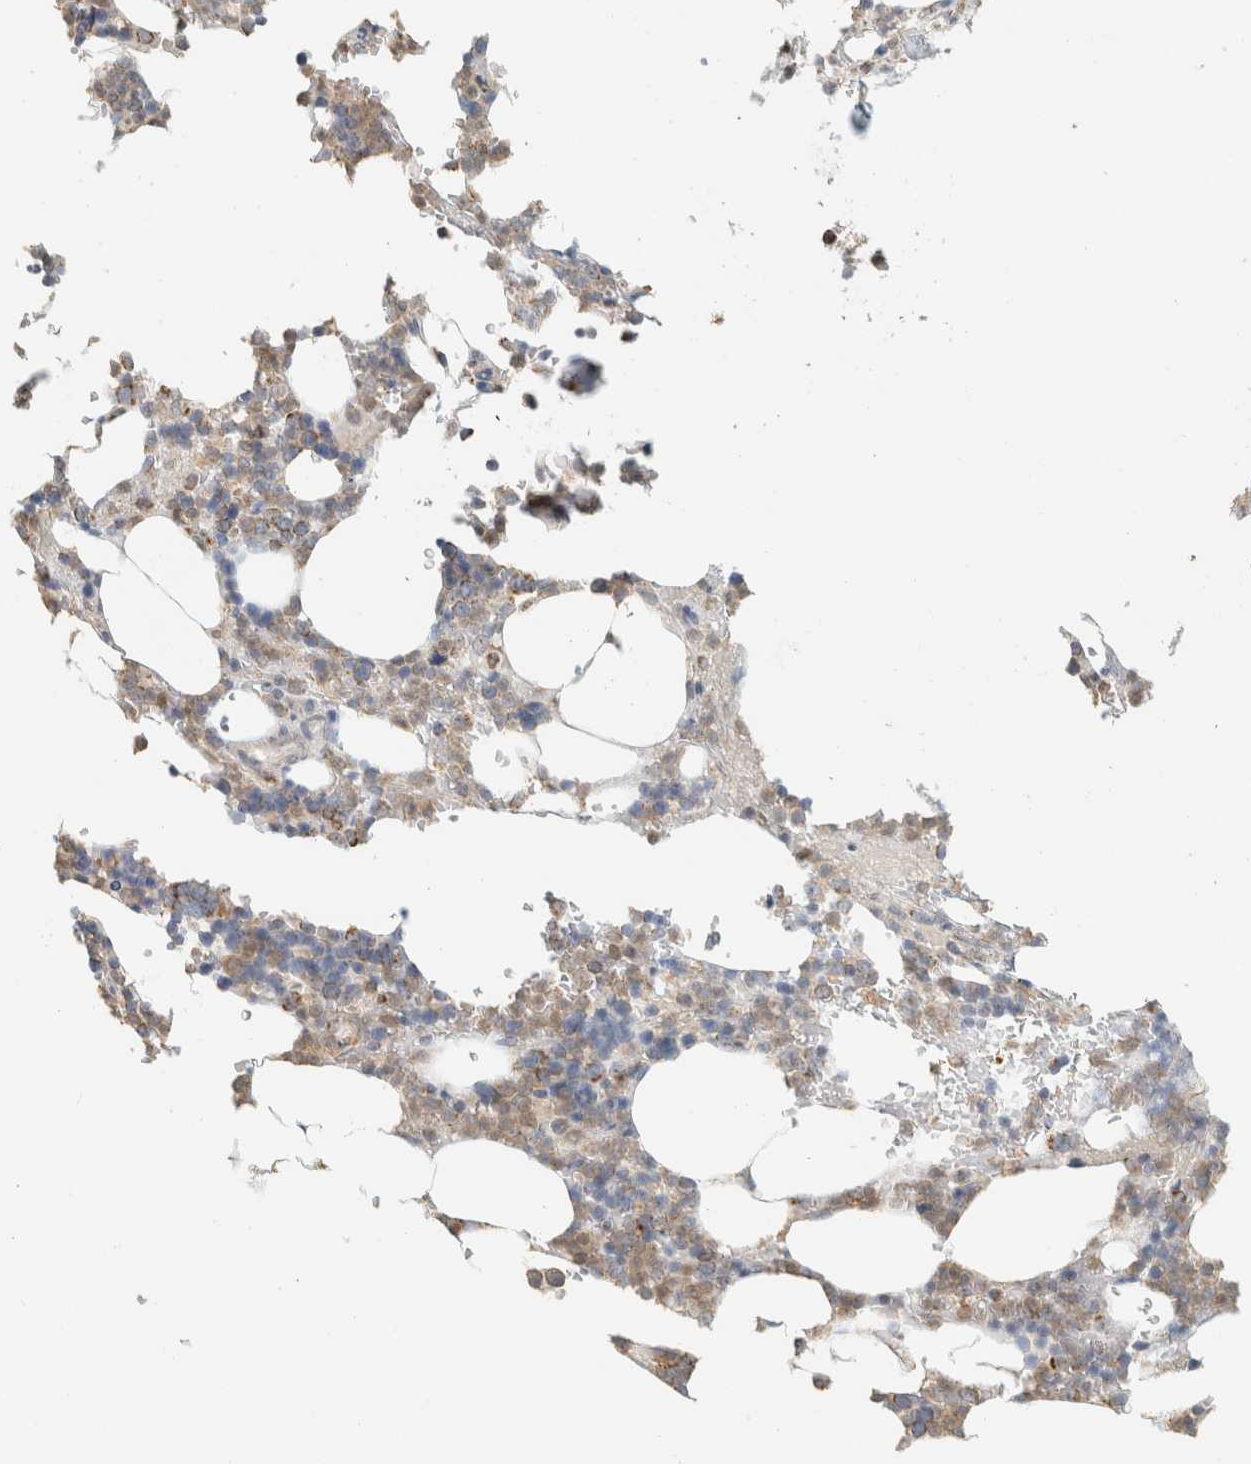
{"staining": {"intensity": "moderate", "quantity": "25%-75%", "location": "cytoplasmic/membranous"}, "tissue": "bone marrow", "cell_type": "Hematopoietic cells", "image_type": "normal", "snomed": [{"axis": "morphology", "description": "Normal tissue, NOS"}, {"axis": "topography", "description": "Bone marrow"}], "caption": "Moderate cytoplasmic/membranous protein positivity is appreciated in about 25%-75% of hematopoietic cells in bone marrow. (DAB (3,3'-diaminobenzidine) IHC with brightfield microscopy, high magnification).", "gene": "CAPG", "patient": {"sex": "female", "age": 81}}